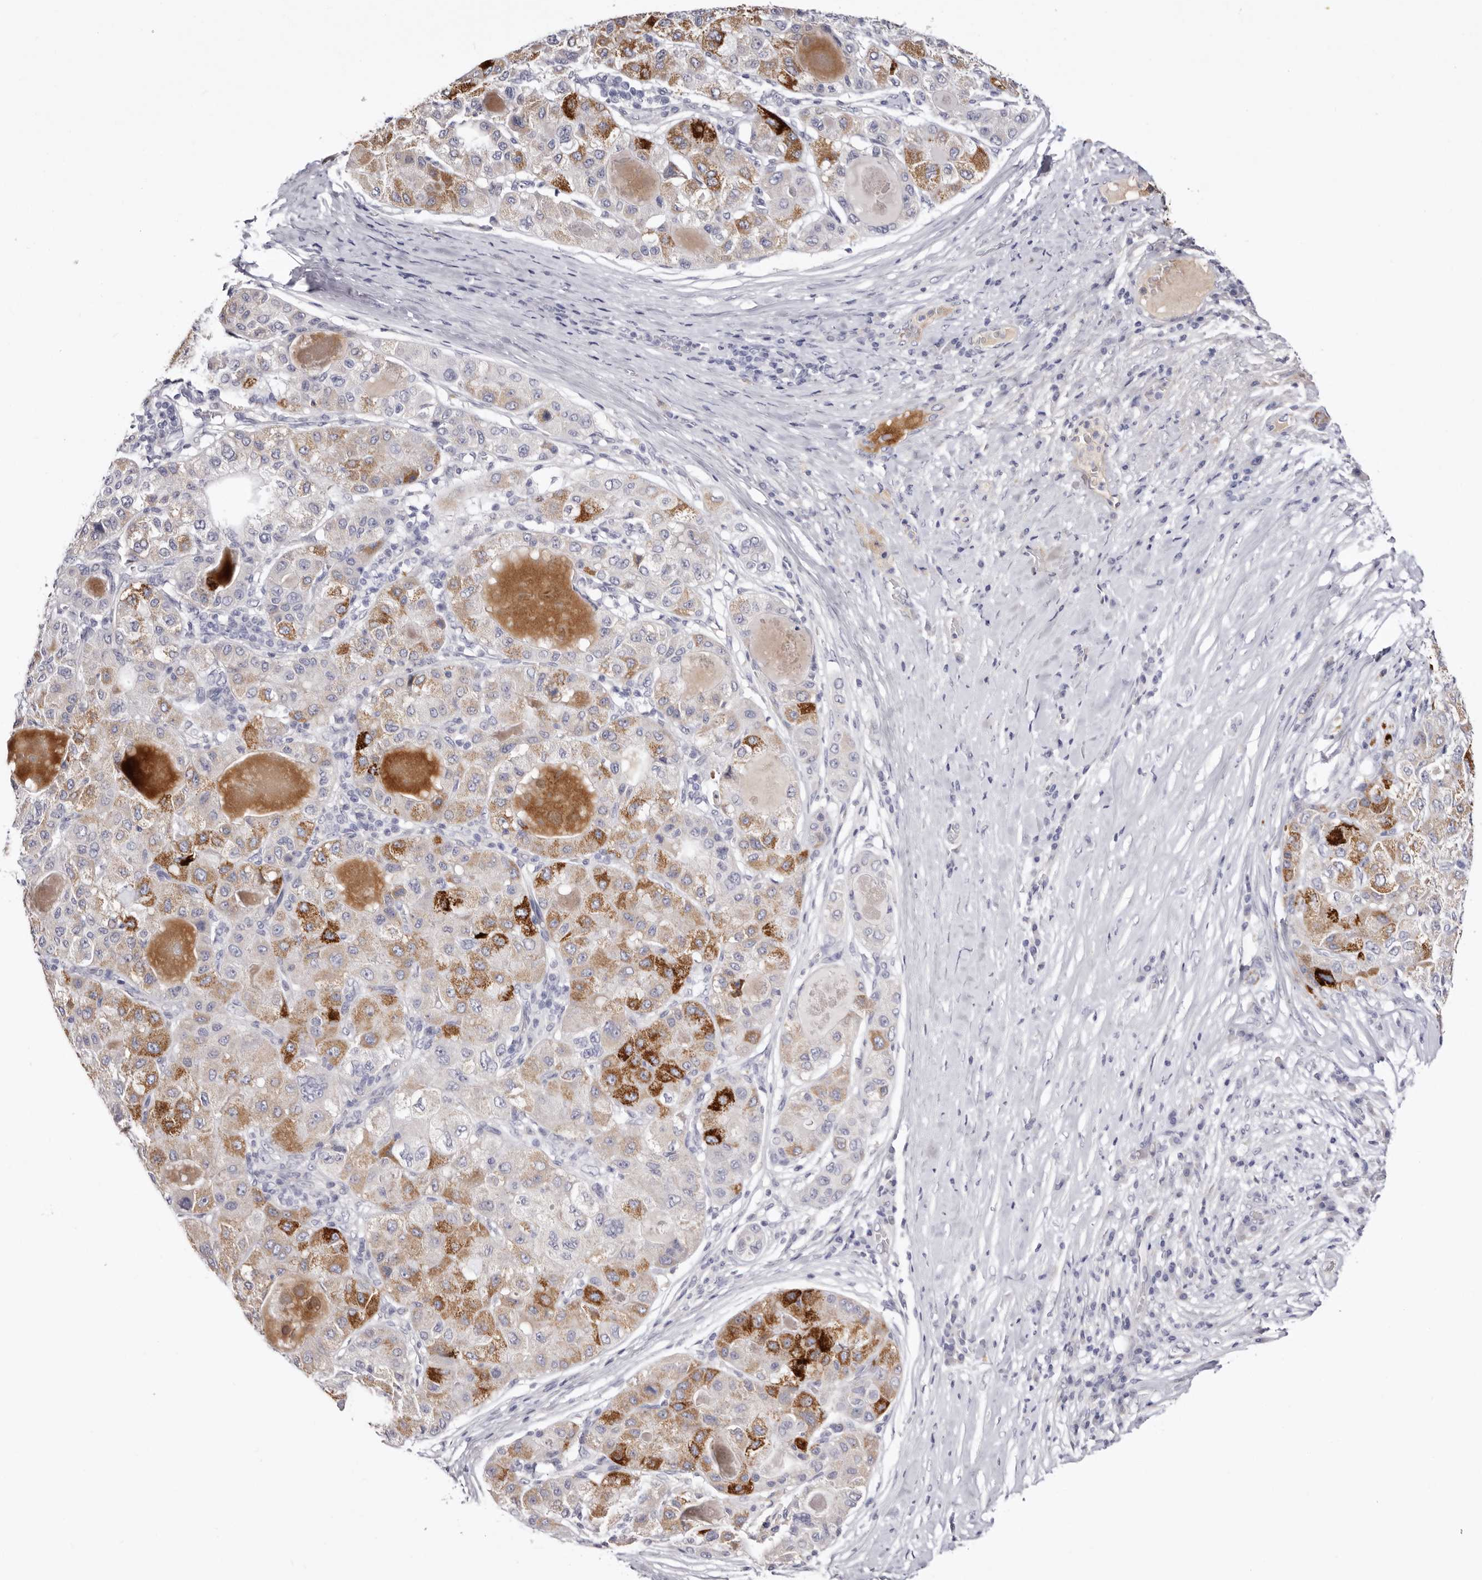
{"staining": {"intensity": "strong", "quantity": "<25%", "location": "cytoplasmic/membranous"}, "tissue": "liver cancer", "cell_type": "Tumor cells", "image_type": "cancer", "snomed": [{"axis": "morphology", "description": "Carcinoma, Hepatocellular, NOS"}, {"axis": "topography", "description": "Liver"}], "caption": "A photomicrograph showing strong cytoplasmic/membranous positivity in about <25% of tumor cells in liver cancer (hepatocellular carcinoma), as visualized by brown immunohistochemical staining.", "gene": "LMLN", "patient": {"sex": "male", "age": 80}}